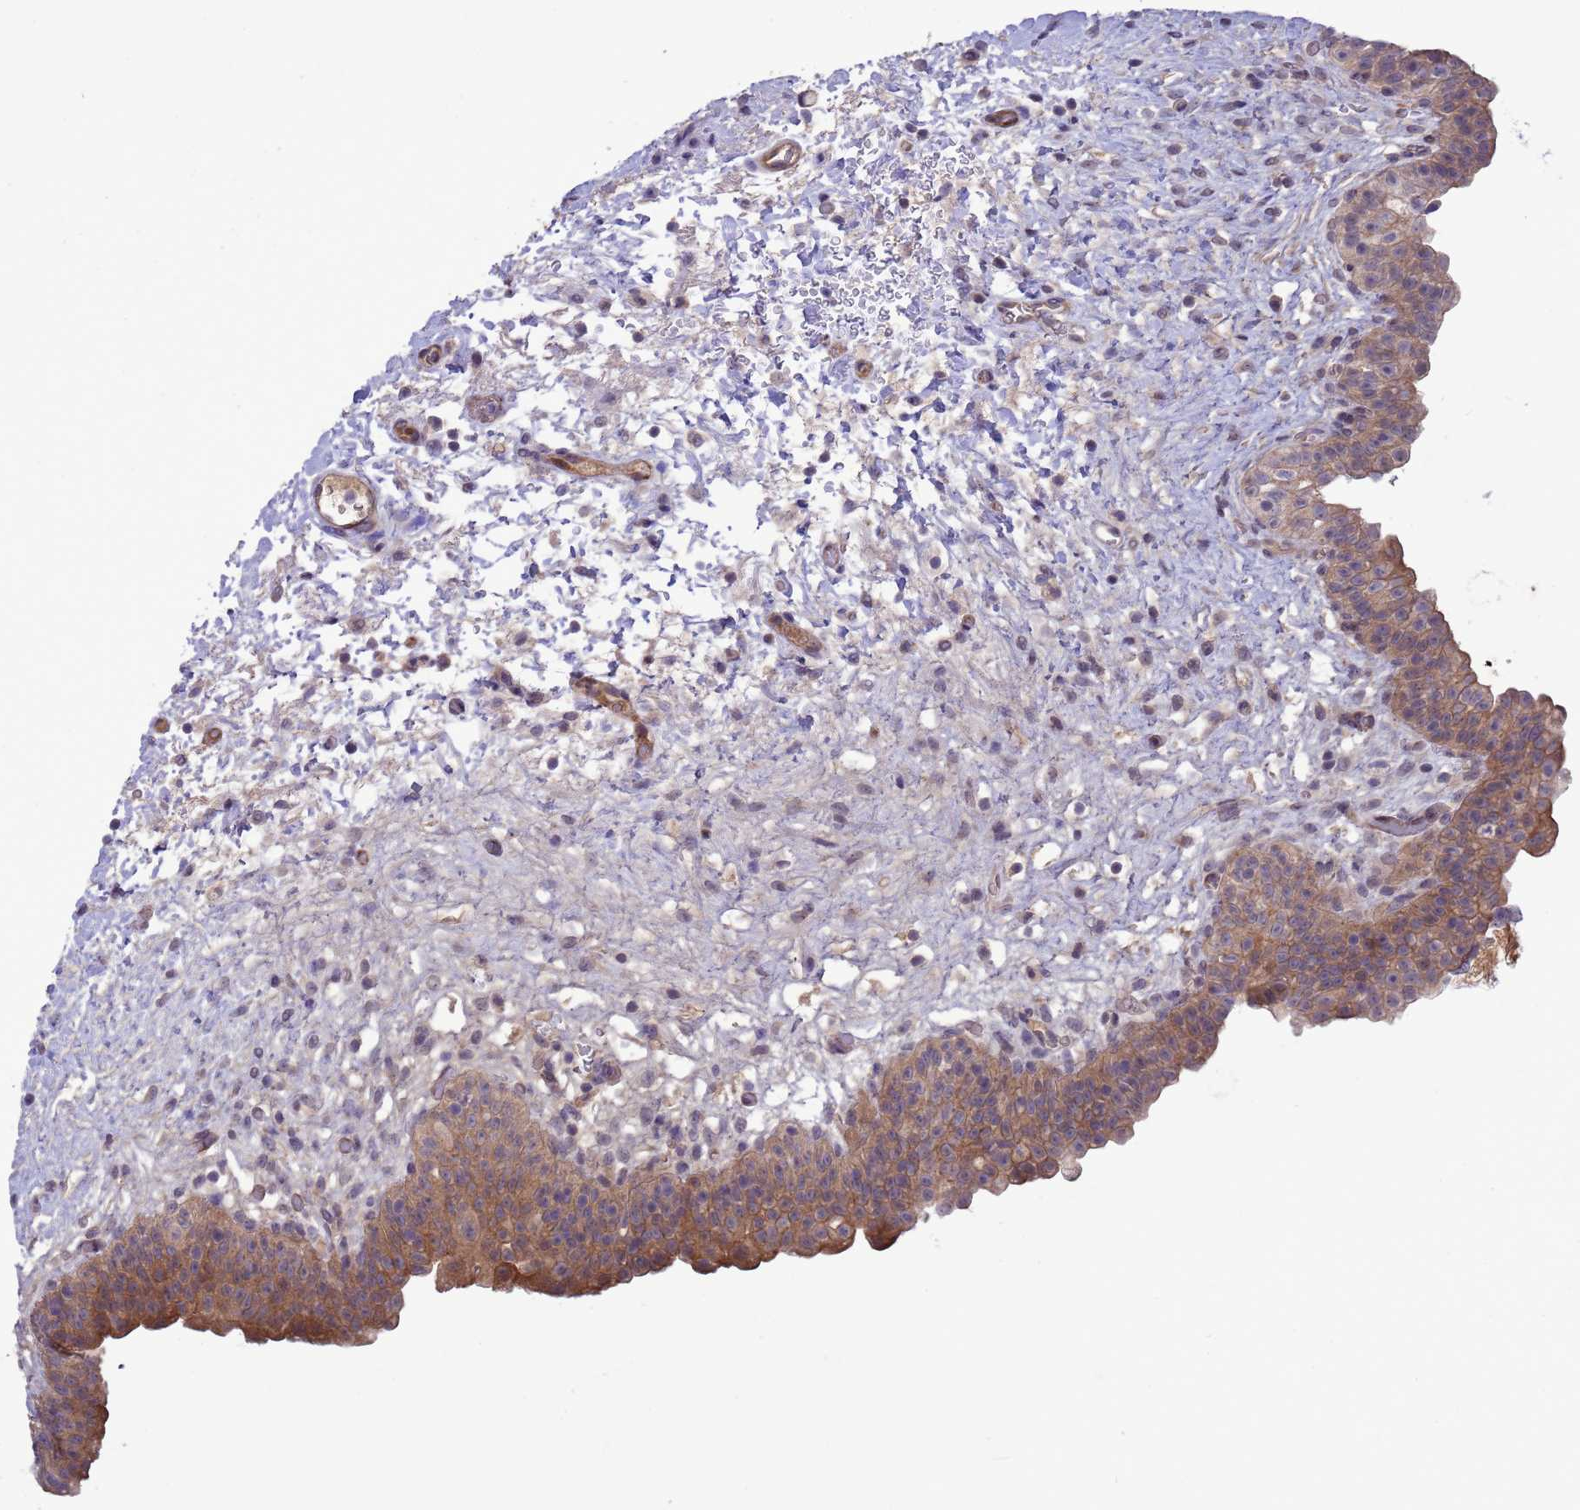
{"staining": {"intensity": "moderate", "quantity": "25%-75%", "location": "cytoplasmic/membranous"}, "tissue": "urinary bladder", "cell_type": "Urothelial cells", "image_type": "normal", "snomed": [{"axis": "morphology", "description": "Normal tissue, NOS"}, {"axis": "topography", "description": "Urinary bladder"}], "caption": "The photomicrograph shows immunohistochemical staining of benign urinary bladder. There is moderate cytoplasmic/membranous positivity is present in about 25%-75% of urothelial cells. (Brightfield microscopy of DAB IHC at high magnification).", "gene": "GJA10", "patient": {"sex": "male", "age": 69}}